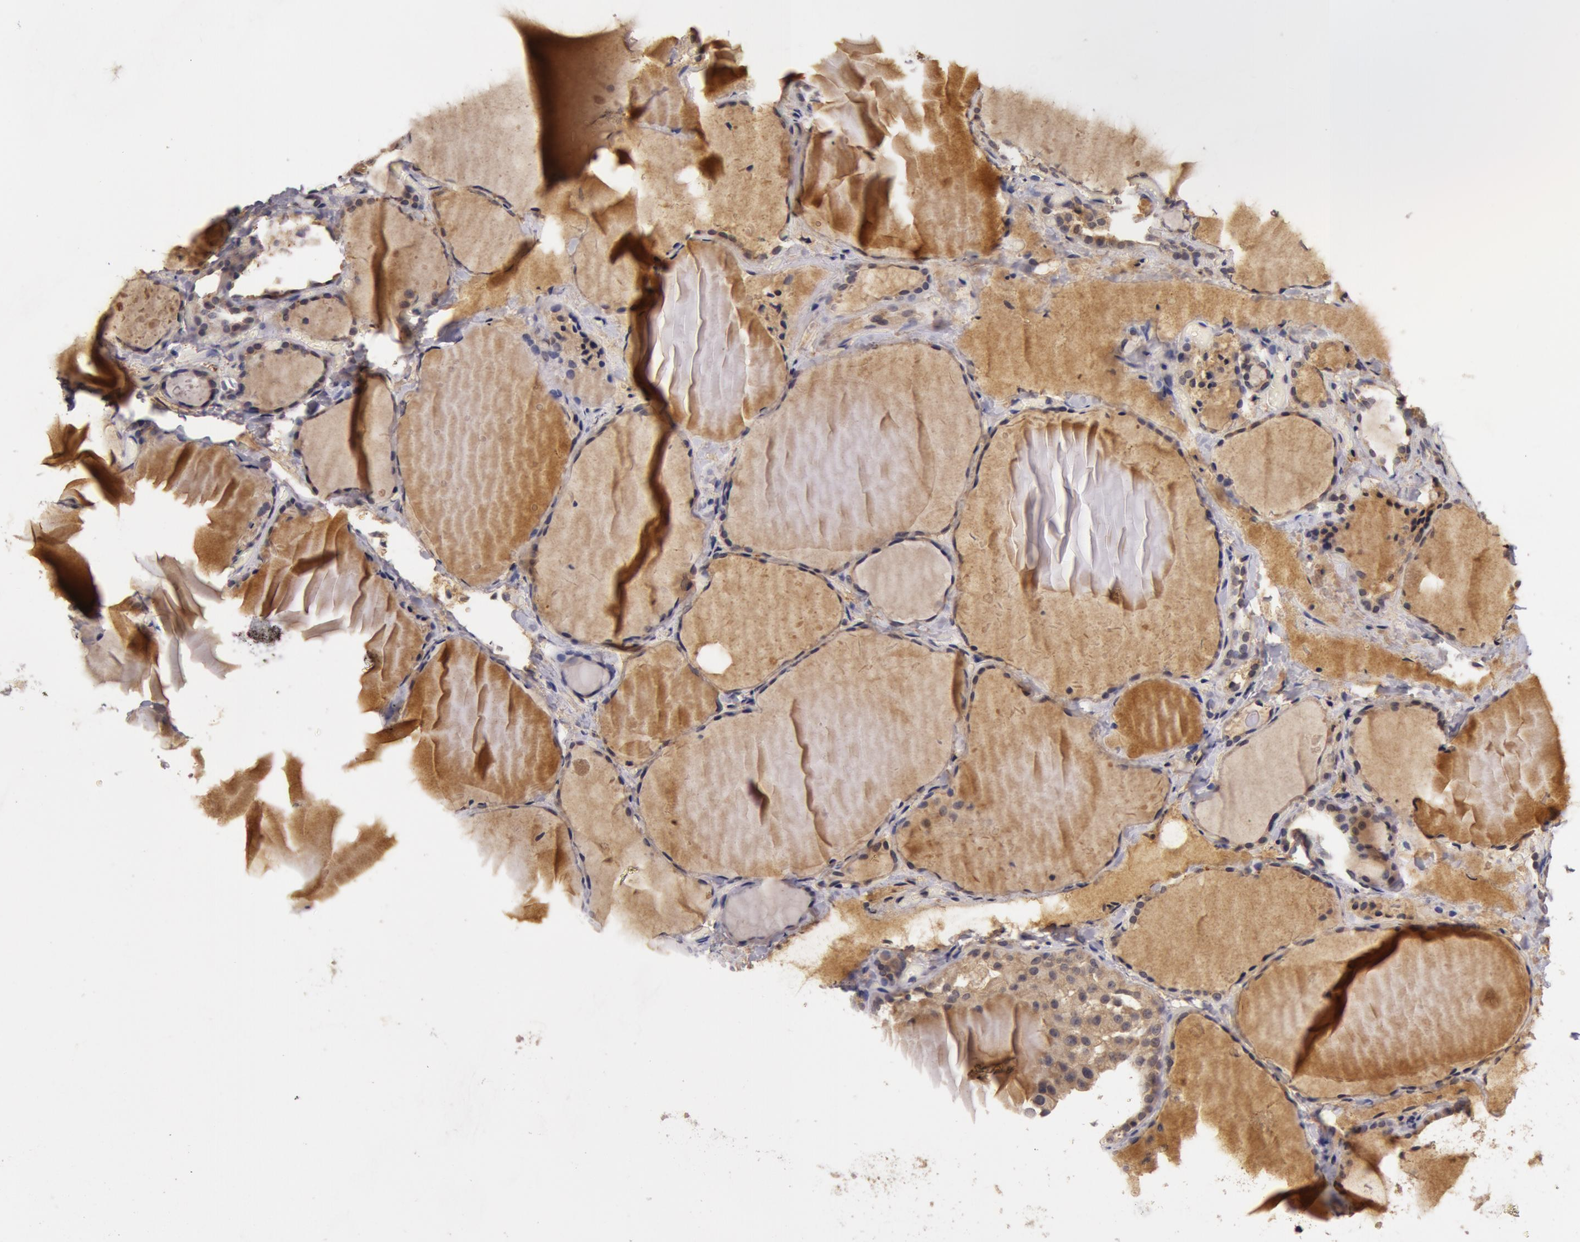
{"staining": {"intensity": "weak", "quantity": ">75%", "location": "cytoplasmic/membranous"}, "tissue": "thyroid gland", "cell_type": "Glandular cells", "image_type": "normal", "snomed": [{"axis": "morphology", "description": "Normal tissue, NOS"}, {"axis": "topography", "description": "Thyroid gland"}], "caption": "This micrograph demonstrates IHC staining of unremarkable thyroid gland, with low weak cytoplasmic/membranous expression in approximately >75% of glandular cells.", "gene": "BCHE", "patient": {"sex": "female", "age": 22}}